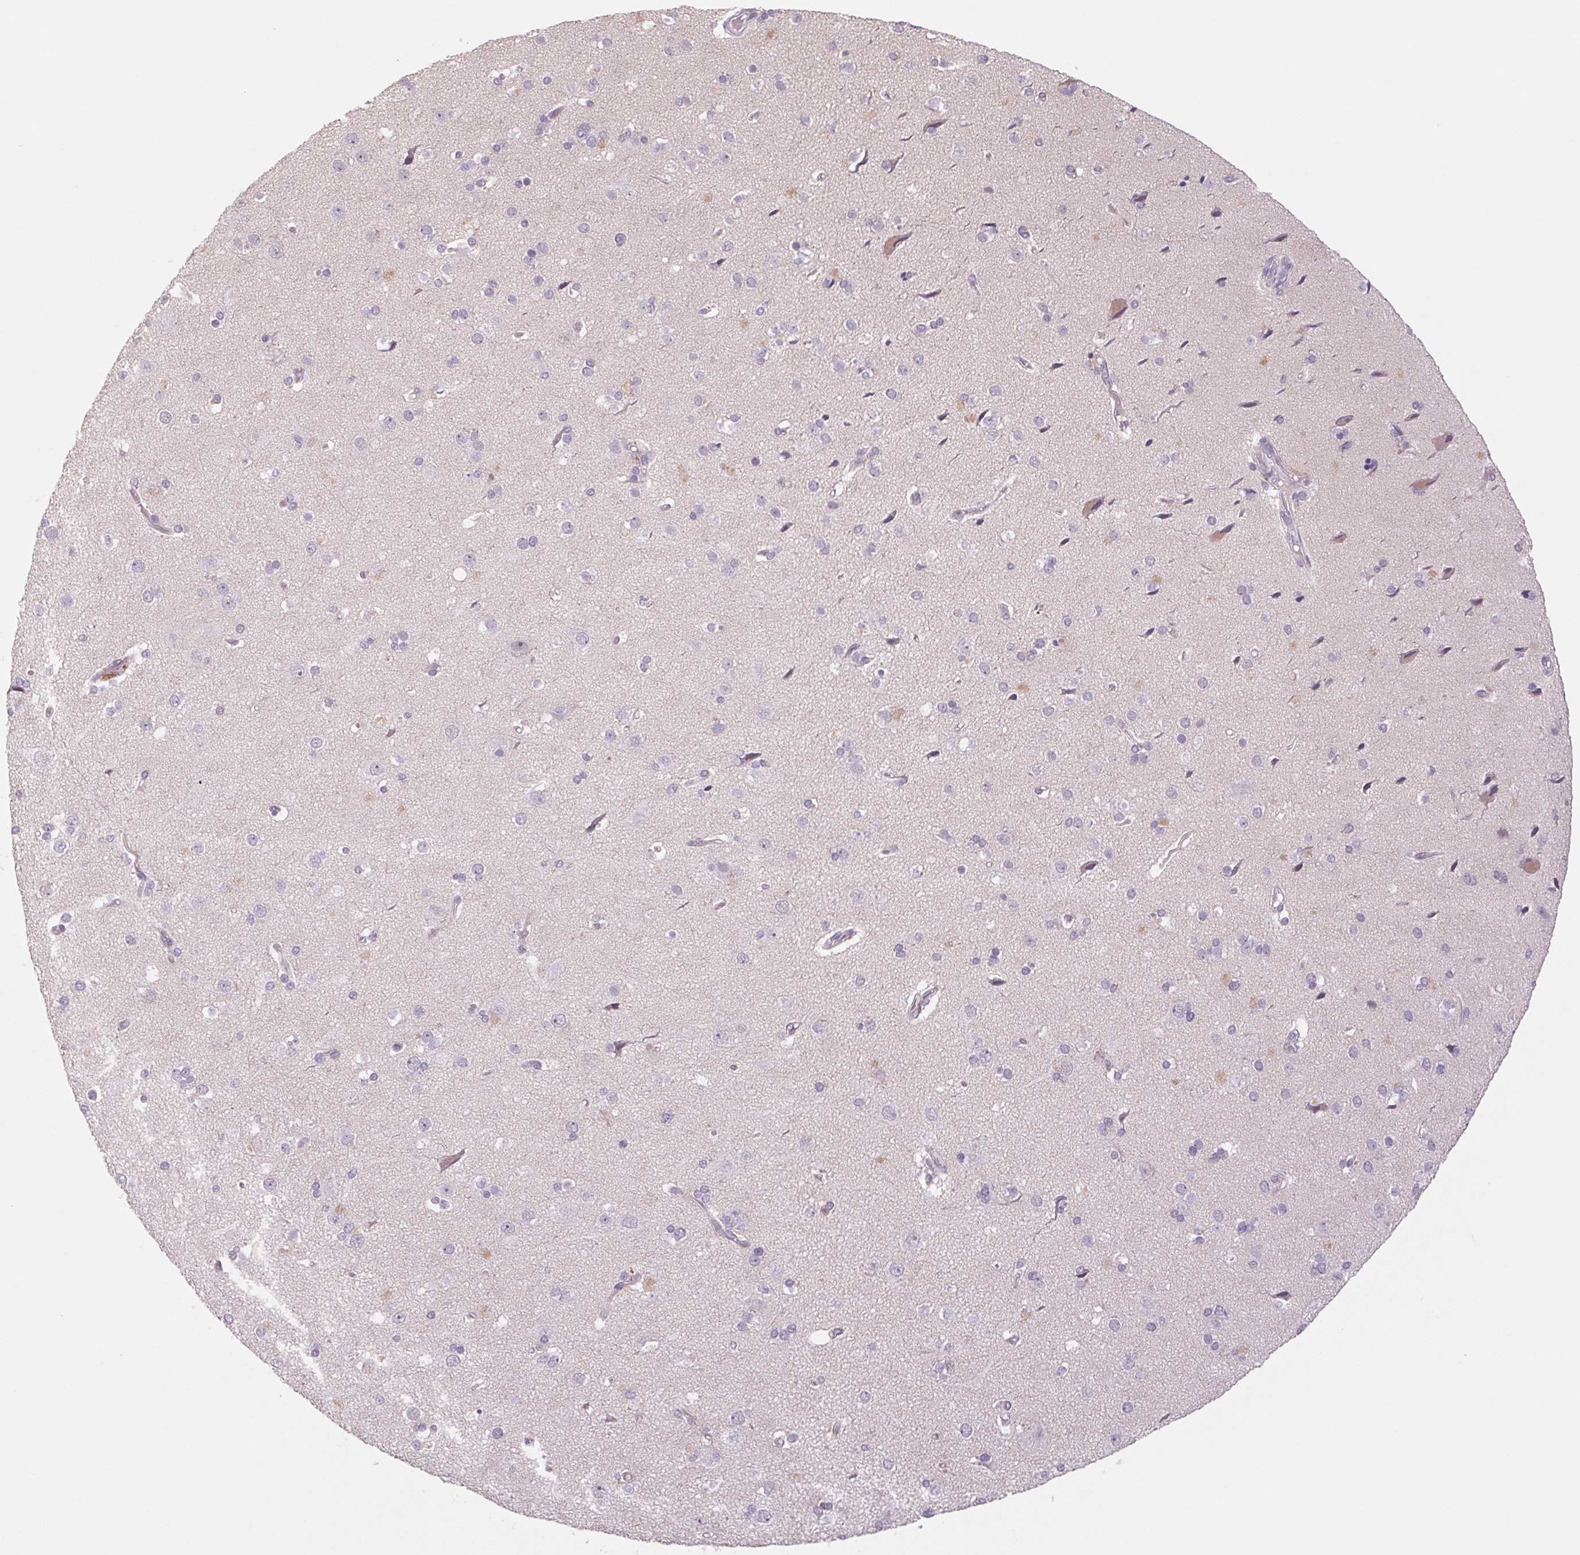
{"staining": {"intensity": "negative", "quantity": "none", "location": "none"}, "tissue": "cerebral cortex", "cell_type": "Endothelial cells", "image_type": "normal", "snomed": [{"axis": "morphology", "description": "Normal tissue, NOS"}, {"axis": "morphology", "description": "Glioma, malignant, High grade"}, {"axis": "topography", "description": "Cerebral cortex"}], "caption": "This photomicrograph is of benign cerebral cortex stained with IHC to label a protein in brown with the nuclei are counter-stained blue. There is no expression in endothelial cells. Brightfield microscopy of IHC stained with DAB (3,3'-diaminobenzidine) (brown) and hematoxylin (blue), captured at high magnification.", "gene": "KRT1", "patient": {"sex": "male", "age": 71}}